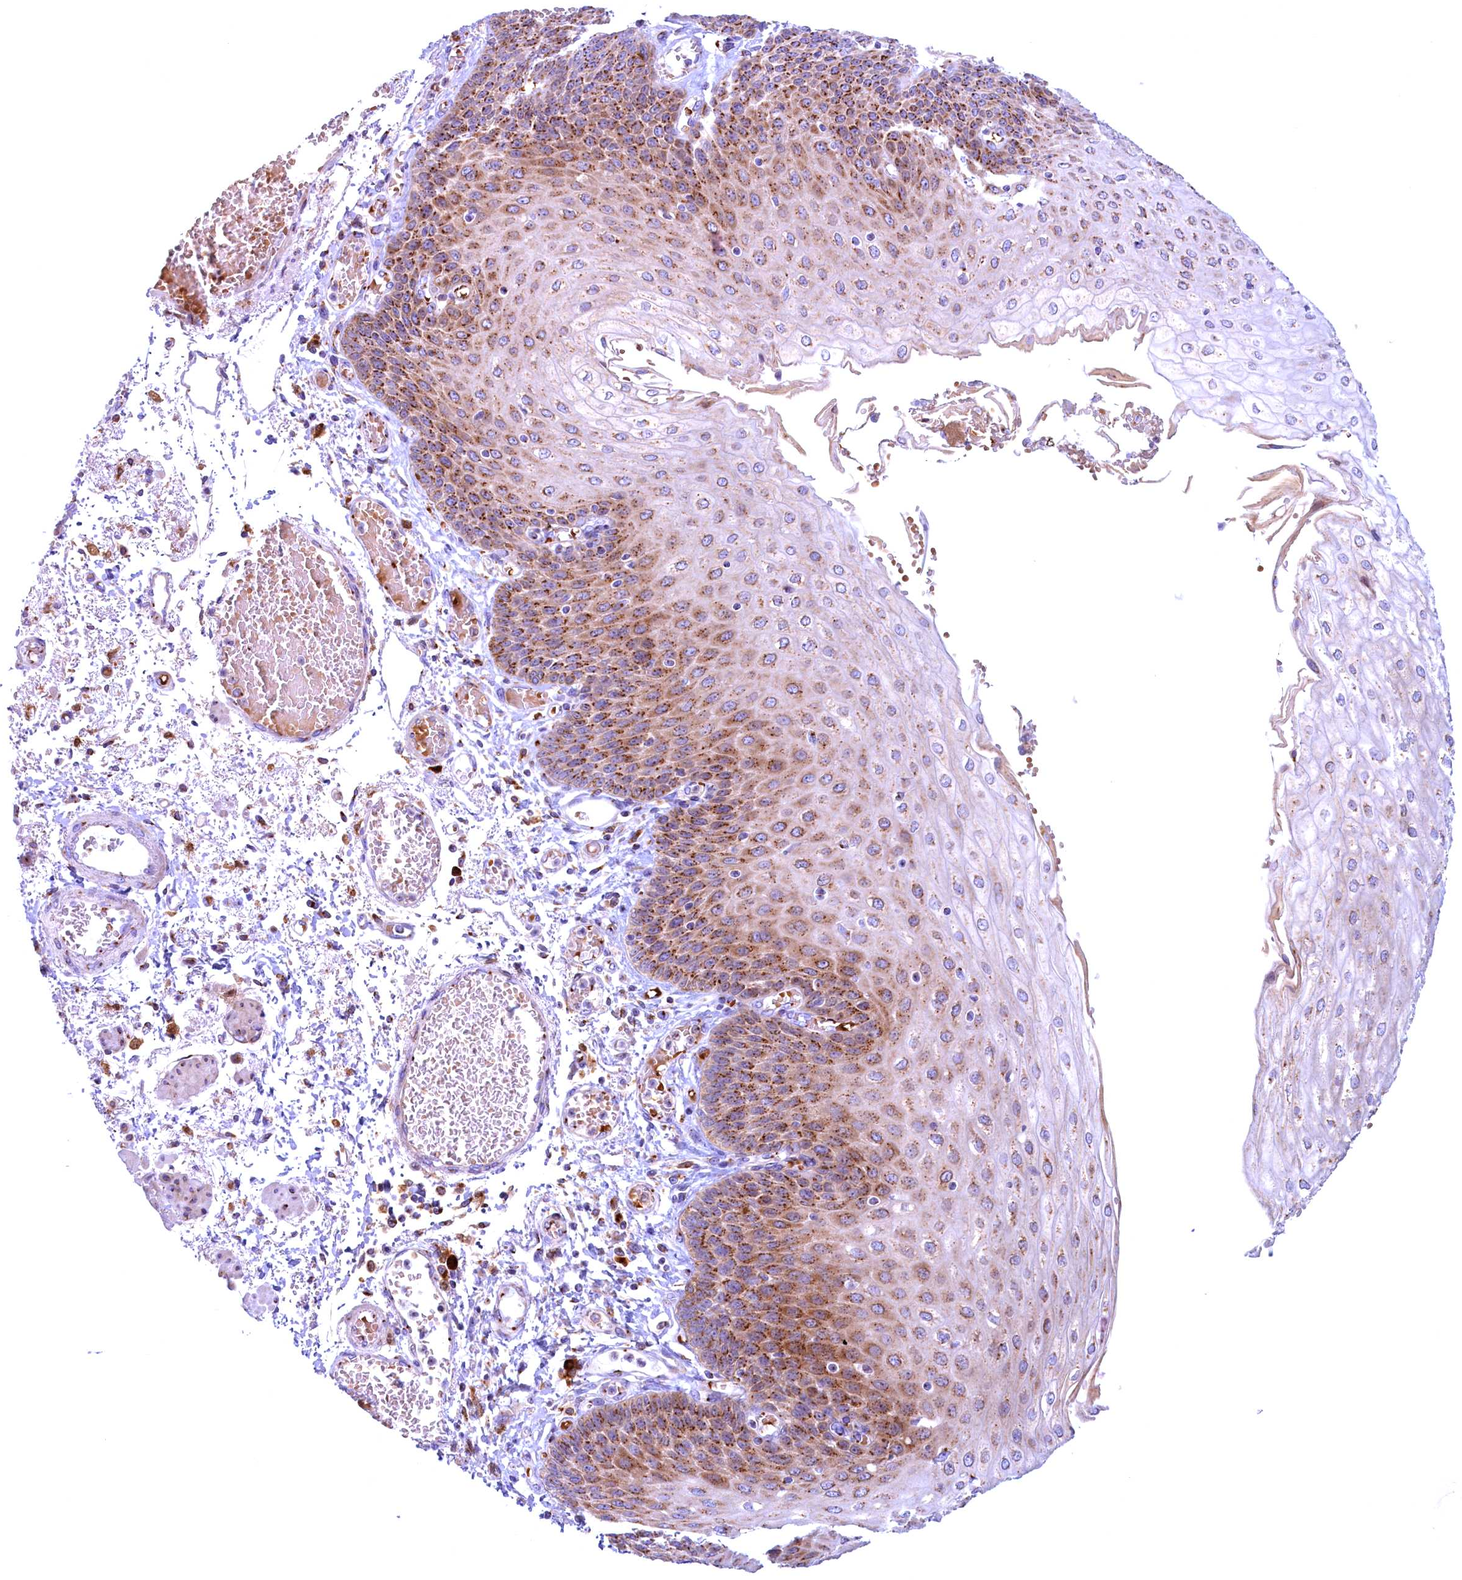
{"staining": {"intensity": "moderate", "quantity": ">75%", "location": "cytoplasmic/membranous"}, "tissue": "esophagus", "cell_type": "Squamous epithelial cells", "image_type": "normal", "snomed": [{"axis": "morphology", "description": "Normal tissue, NOS"}, {"axis": "topography", "description": "Esophagus"}], "caption": "The micrograph shows a brown stain indicating the presence of a protein in the cytoplasmic/membranous of squamous epithelial cells in esophagus. (Stains: DAB (3,3'-diaminobenzidine) in brown, nuclei in blue, Microscopy: brightfield microscopy at high magnification).", "gene": "BLVRB", "patient": {"sex": "male", "age": 81}}